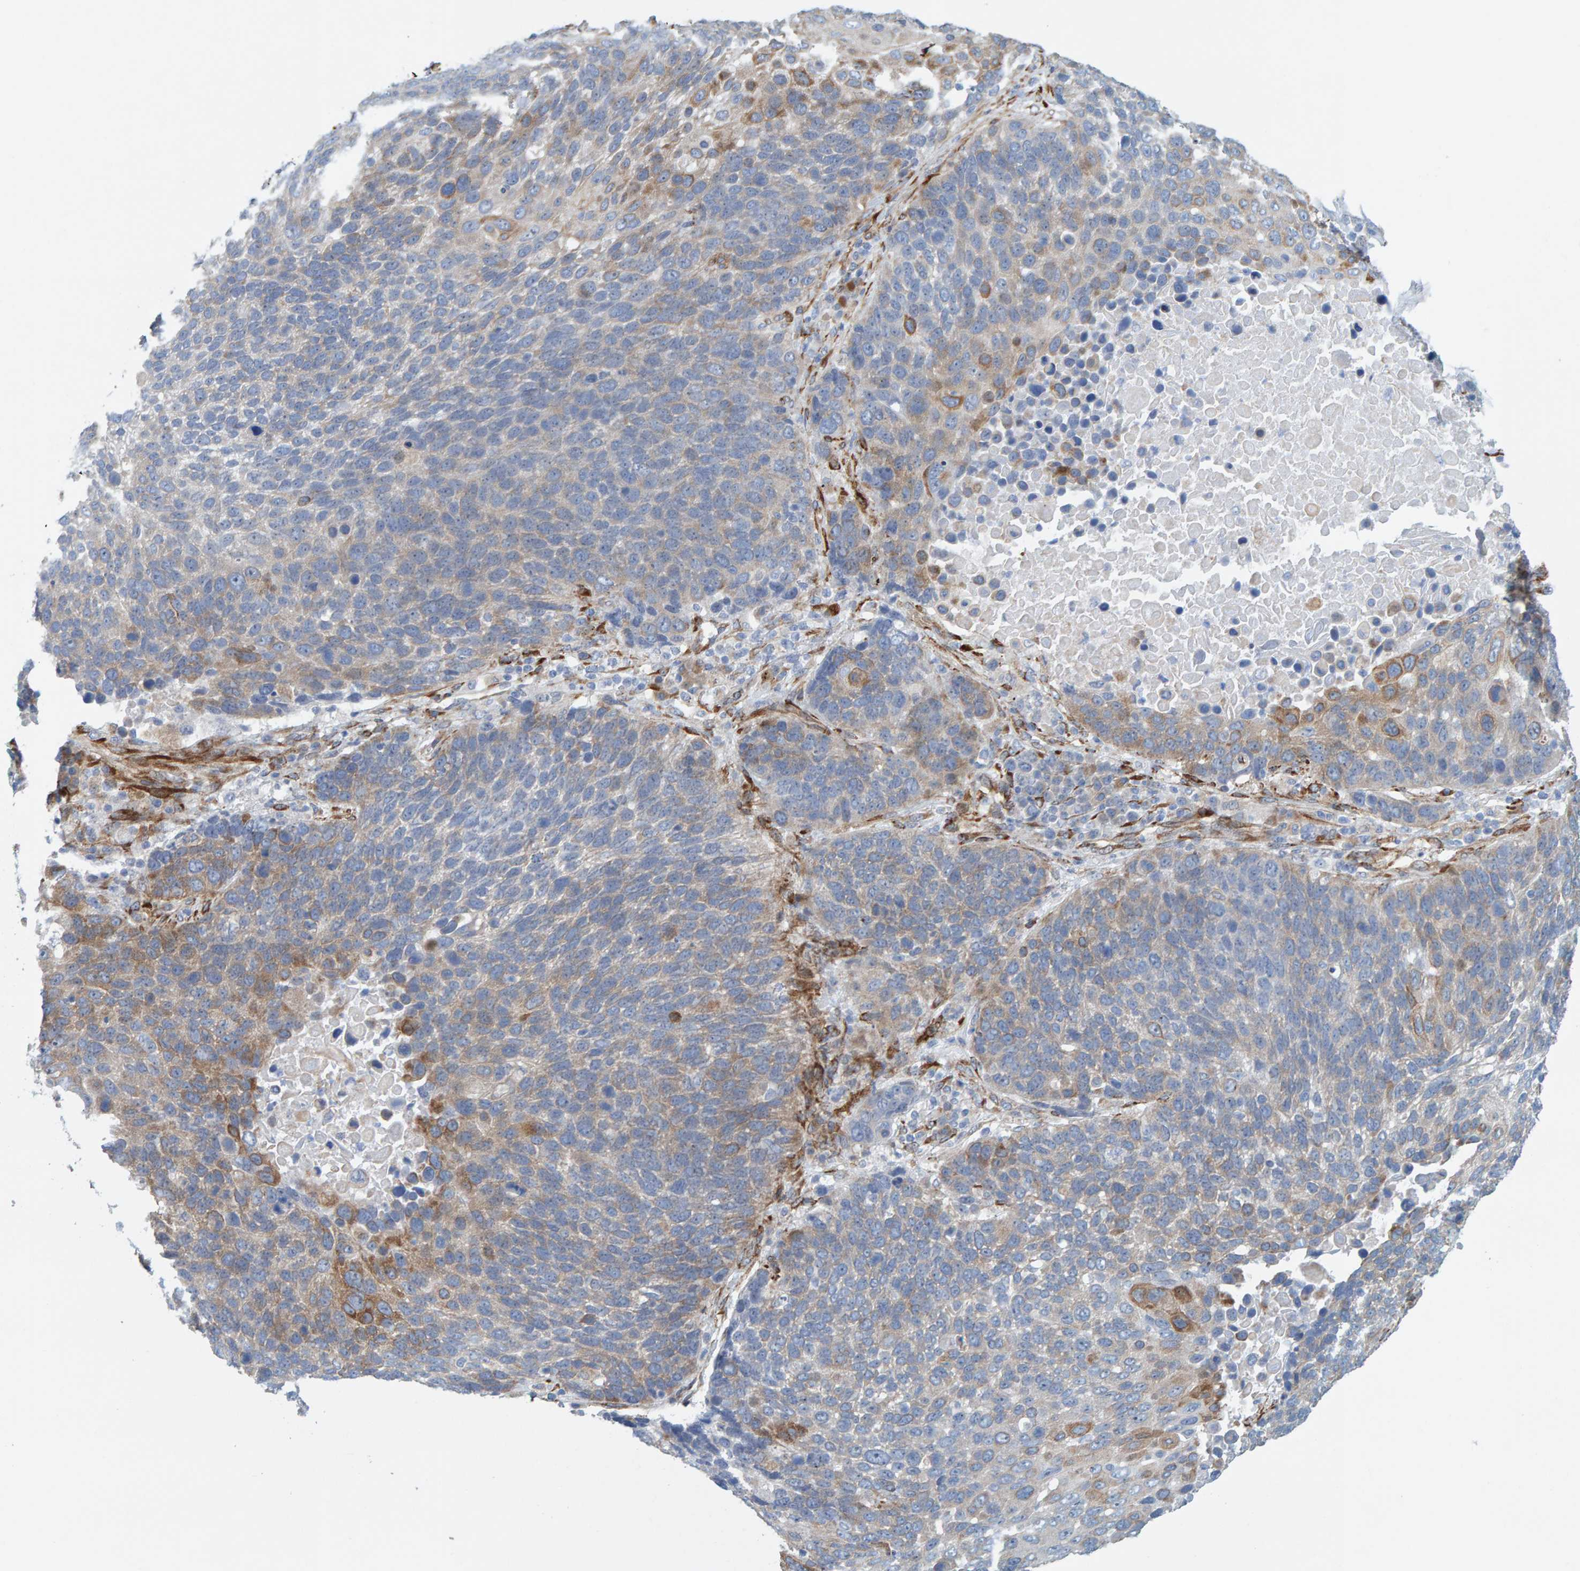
{"staining": {"intensity": "strong", "quantity": "<25%", "location": "cytoplasmic/membranous"}, "tissue": "lung cancer", "cell_type": "Tumor cells", "image_type": "cancer", "snomed": [{"axis": "morphology", "description": "Squamous cell carcinoma, NOS"}, {"axis": "topography", "description": "Lung"}], "caption": "A histopathology image of human squamous cell carcinoma (lung) stained for a protein shows strong cytoplasmic/membranous brown staining in tumor cells.", "gene": "MMP16", "patient": {"sex": "male", "age": 66}}